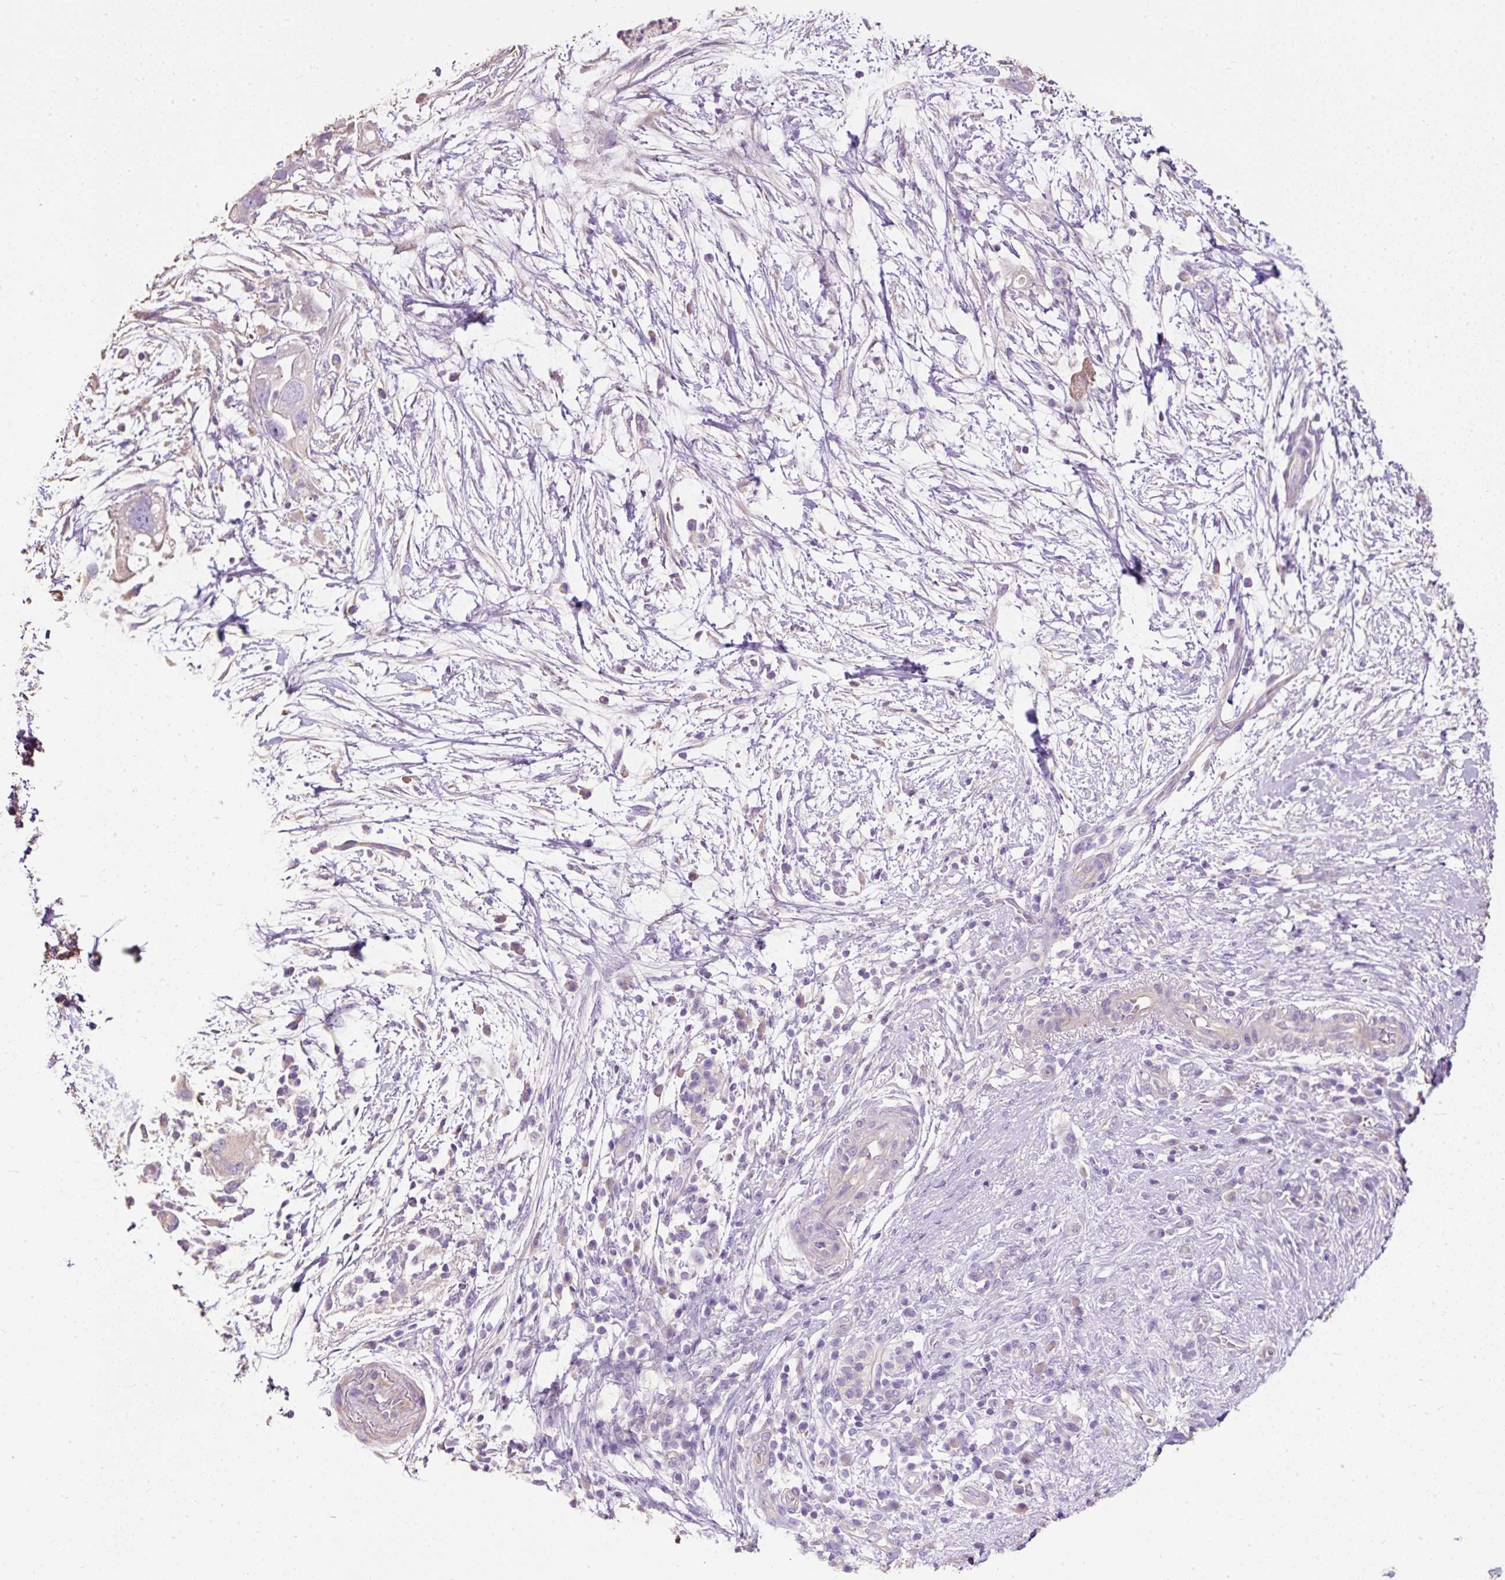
{"staining": {"intensity": "negative", "quantity": "none", "location": "none"}, "tissue": "pancreatic cancer", "cell_type": "Tumor cells", "image_type": "cancer", "snomed": [{"axis": "morphology", "description": "Adenocarcinoma, NOS"}, {"axis": "topography", "description": "Pancreas"}], "caption": "Immunohistochemistry (IHC) image of neoplastic tissue: human pancreatic cancer (adenocarcinoma) stained with DAB shows no significant protein positivity in tumor cells.", "gene": "PDIA2", "patient": {"sex": "female", "age": 72}}